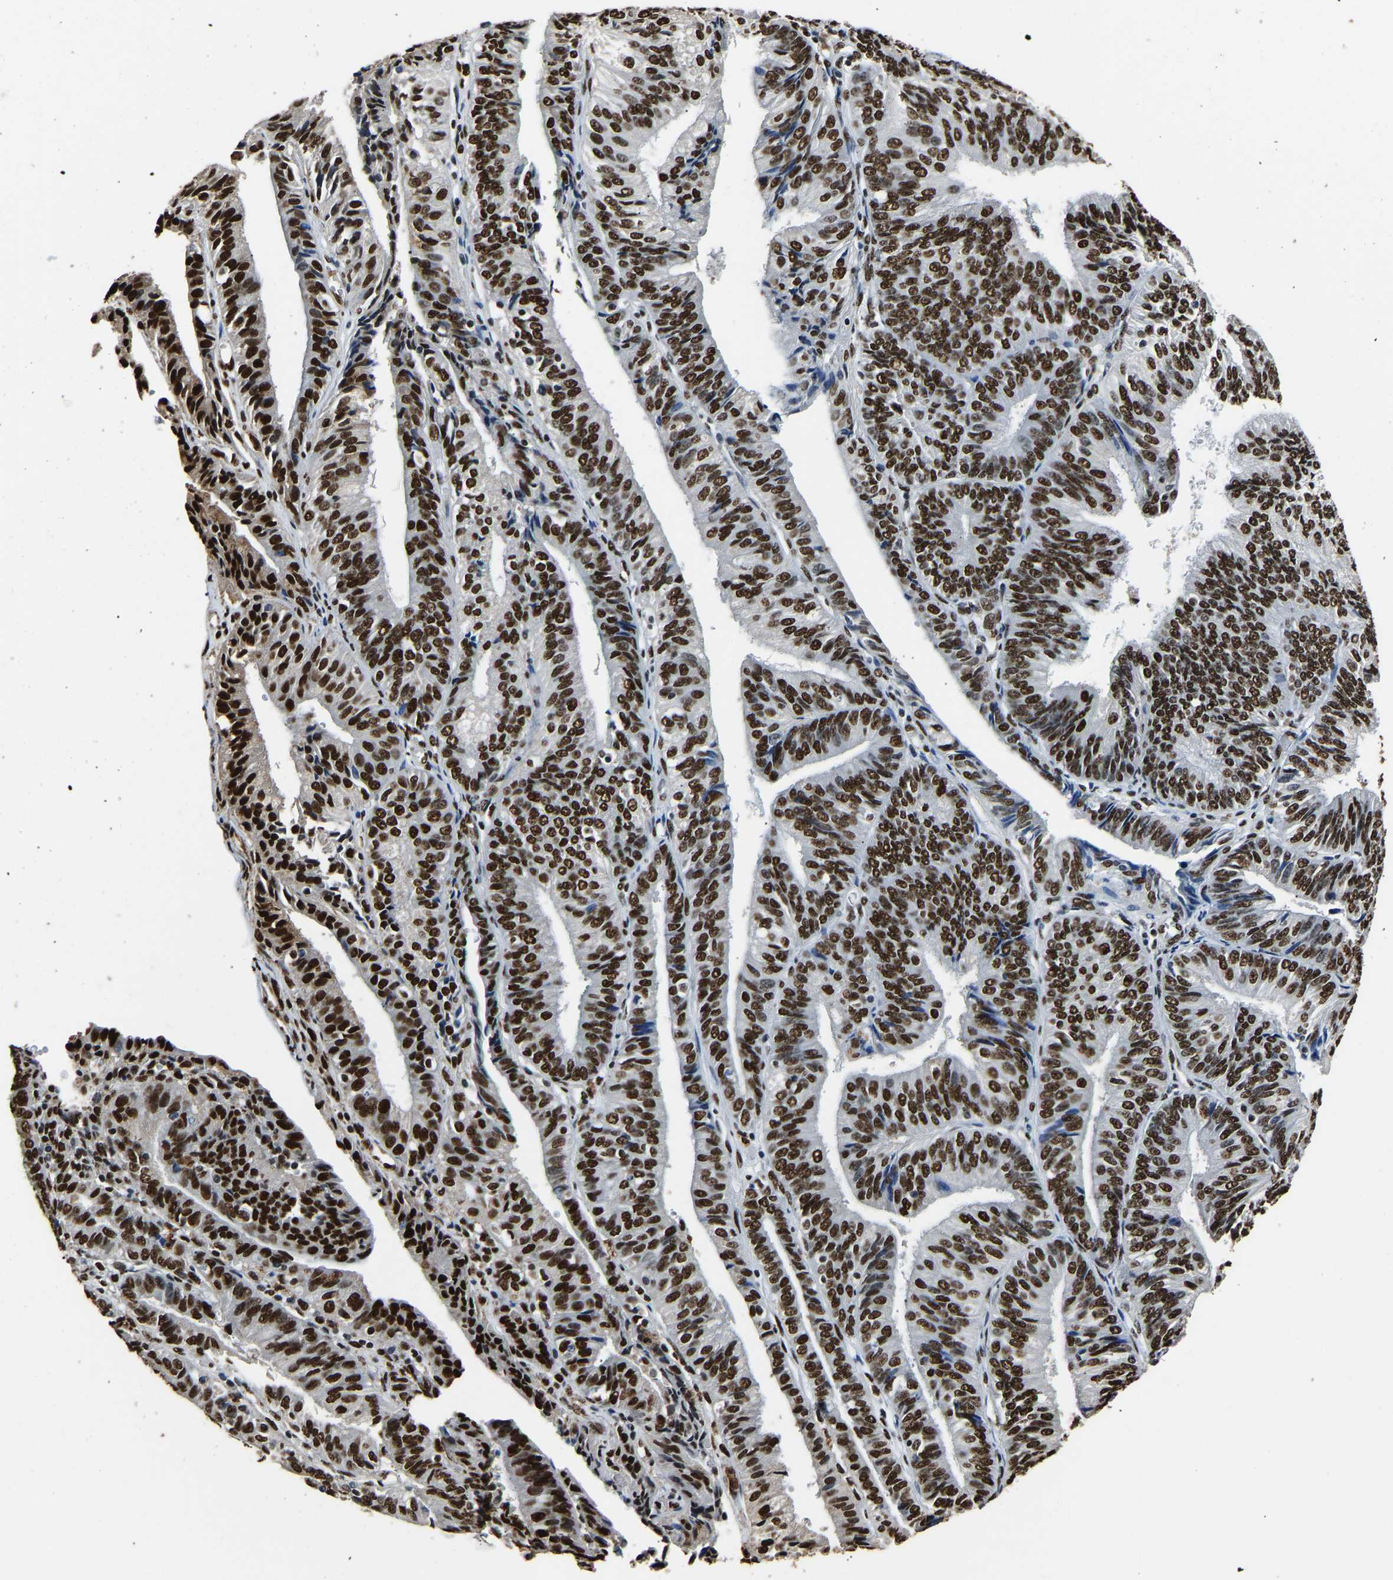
{"staining": {"intensity": "strong", "quantity": ">75%", "location": "nuclear"}, "tissue": "endometrial cancer", "cell_type": "Tumor cells", "image_type": "cancer", "snomed": [{"axis": "morphology", "description": "Adenocarcinoma, NOS"}, {"axis": "topography", "description": "Endometrium"}], "caption": "High-magnification brightfield microscopy of adenocarcinoma (endometrial) stained with DAB (3,3'-diaminobenzidine) (brown) and counterstained with hematoxylin (blue). tumor cells exhibit strong nuclear expression is appreciated in approximately>75% of cells.", "gene": "SAFB", "patient": {"sex": "female", "age": 58}}